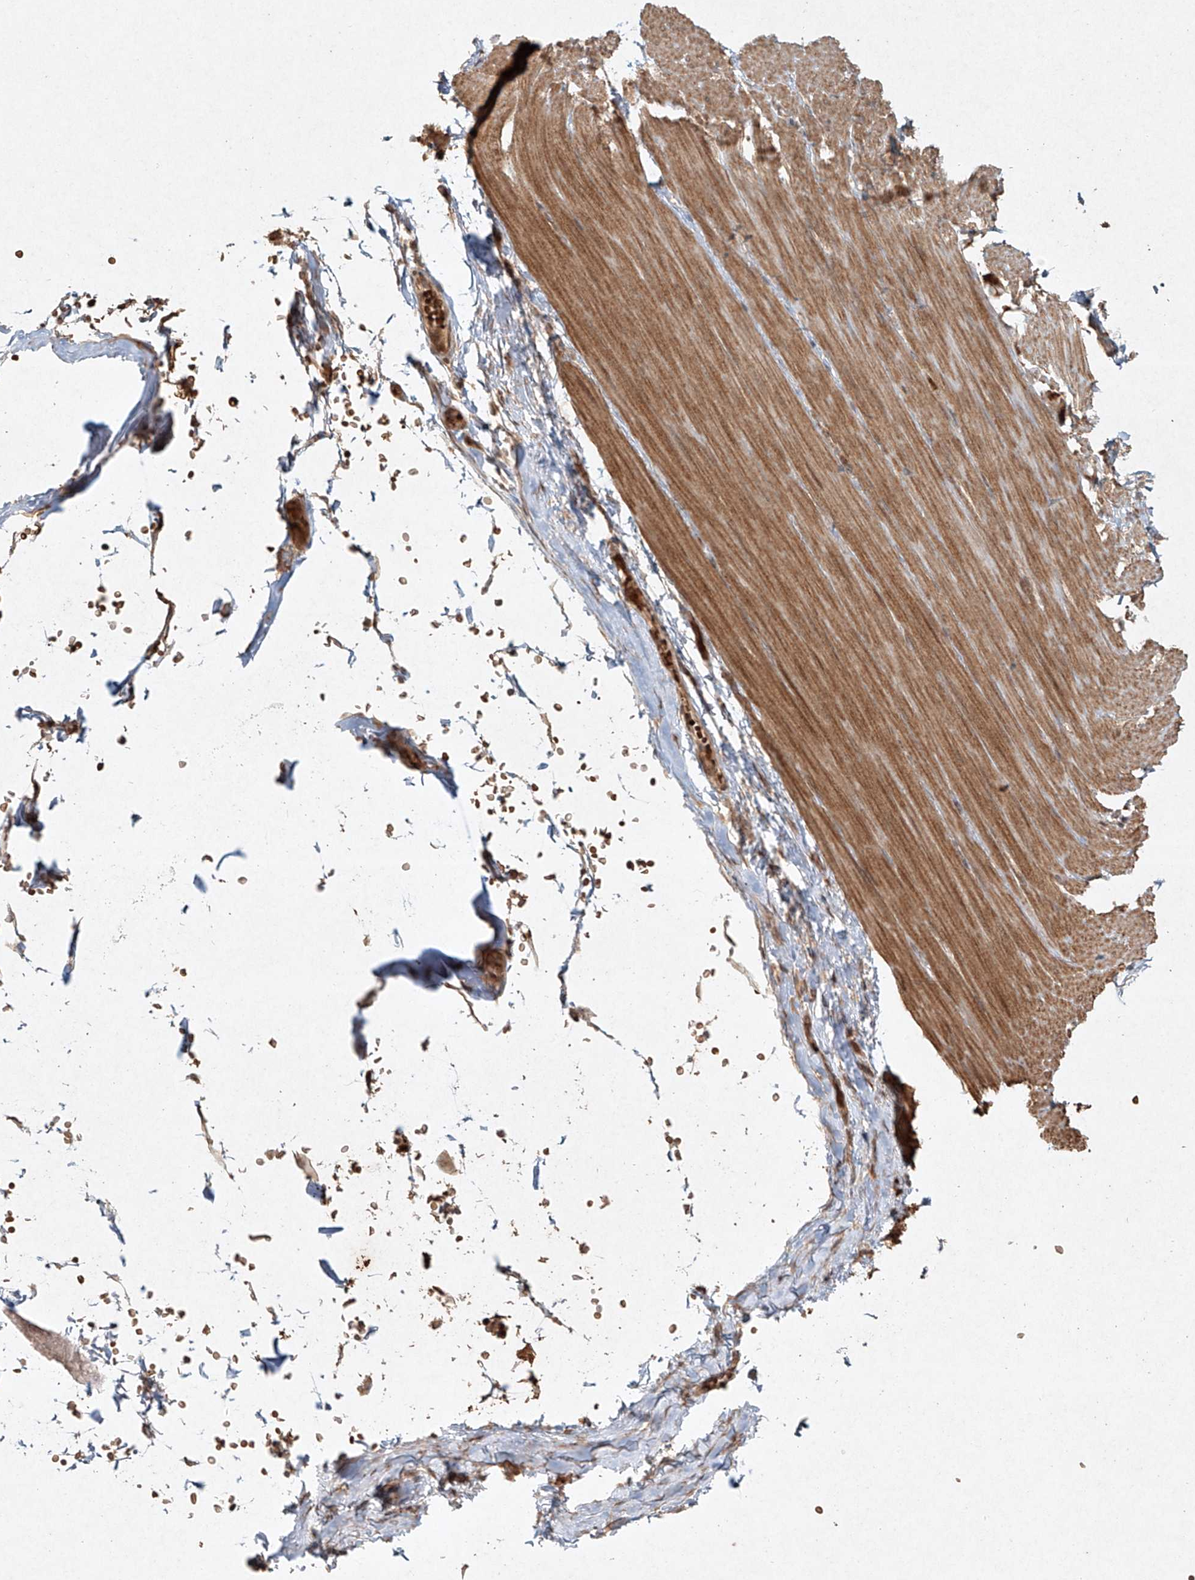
{"staining": {"intensity": "moderate", "quantity": ">75%", "location": "cytoplasmic/membranous"}, "tissue": "smooth muscle", "cell_type": "Smooth muscle cells", "image_type": "normal", "snomed": [{"axis": "morphology", "description": "Normal tissue, NOS"}, {"axis": "morphology", "description": "Adenocarcinoma, NOS"}, {"axis": "topography", "description": "Colon"}, {"axis": "topography", "description": "Peripheral nerve tissue"}], "caption": "Protein positivity by immunohistochemistry (IHC) shows moderate cytoplasmic/membranous expression in approximately >75% of smooth muscle cells in normal smooth muscle.", "gene": "CYYR1", "patient": {"sex": "male", "age": 14}}